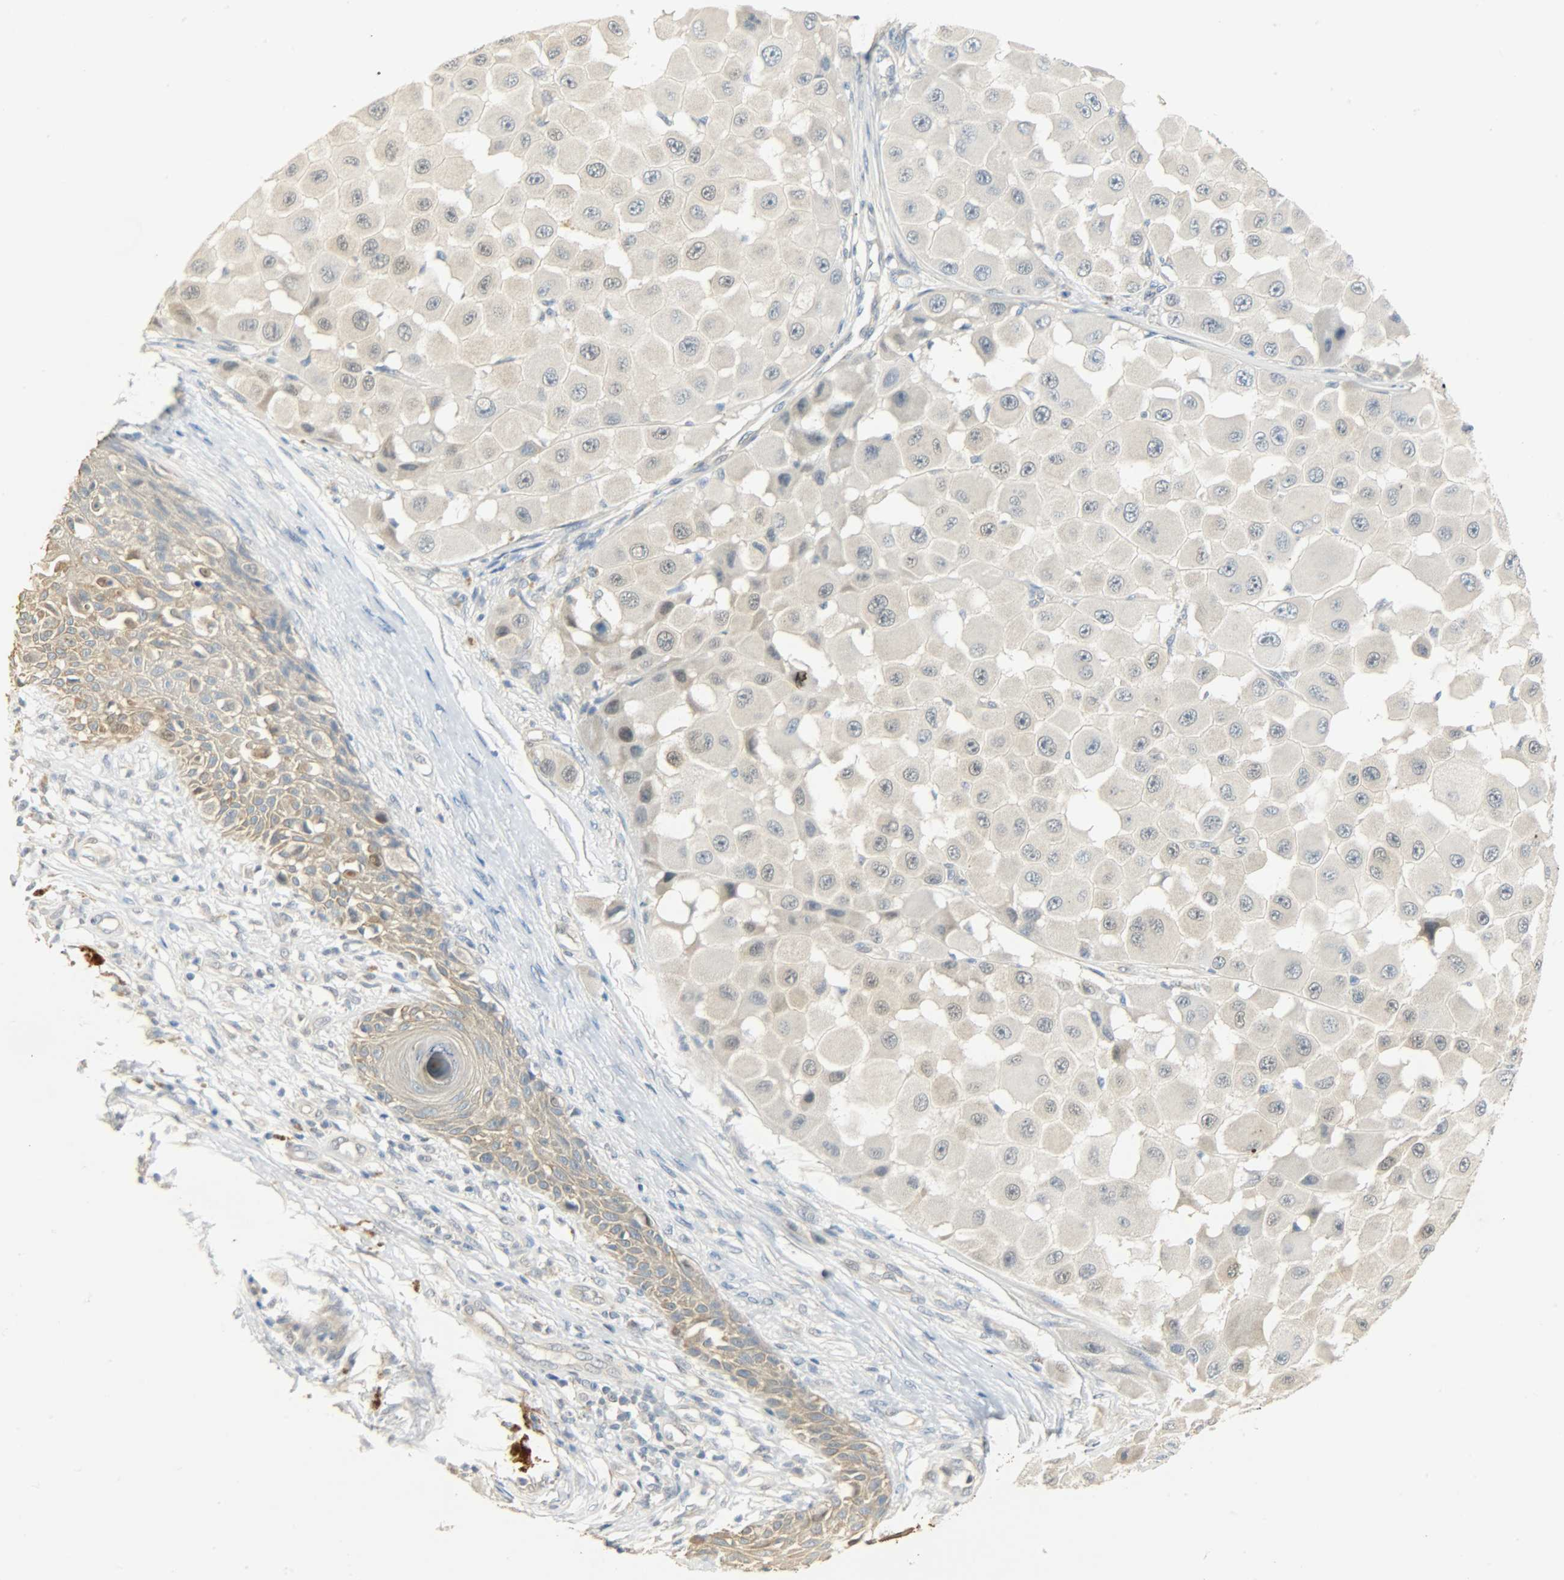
{"staining": {"intensity": "weak", "quantity": "25%-75%", "location": "cytoplasmic/membranous,nuclear"}, "tissue": "melanoma", "cell_type": "Tumor cells", "image_type": "cancer", "snomed": [{"axis": "morphology", "description": "Malignant melanoma, NOS"}, {"axis": "topography", "description": "Skin"}], "caption": "Malignant melanoma stained with a protein marker demonstrates weak staining in tumor cells.", "gene": "USP13", "patient": {"sex": "female", "age": 81}}